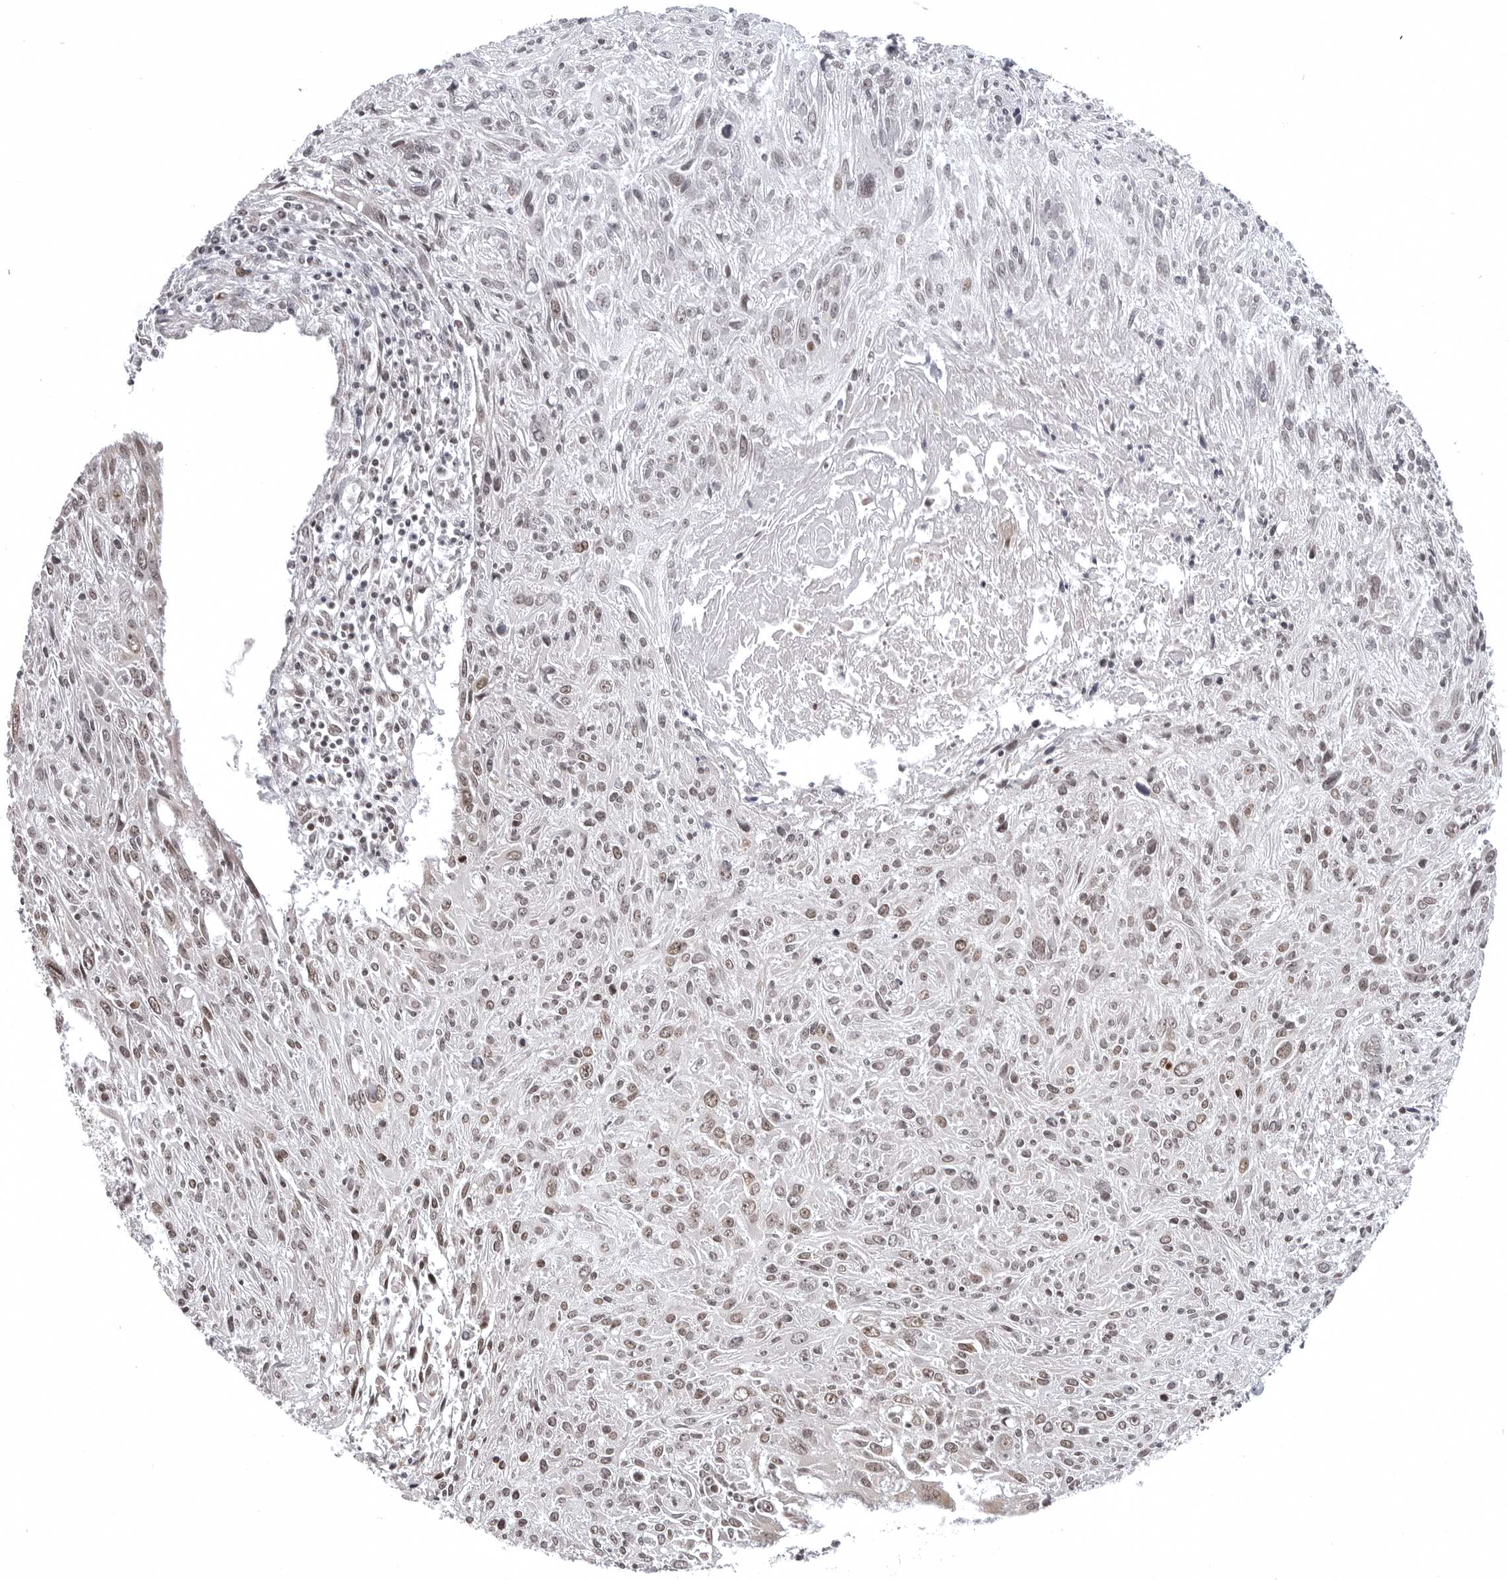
{"staining": {"intensity": "moderate", "quantity": "25%-75%", "location": "nuclear"}, "tissue": "cervical cancer", "cell_type": "Tumor cells", "image_type": "cancer", "snomed": [{"axis": "morphology", "description": "Squamous cell carcinoma, NOS"}, {"axis": "topography", "description": "Cervix"}], "caption": "Approximately 25%-75% of tumor cells in squamous cell carcinoma (cervical) demonstrate moderate nuclear protein positivity as visualized by brown immunohistochemical staining.", "gene": "PHF3", "patient": {"sex": "female", "age": 51}}